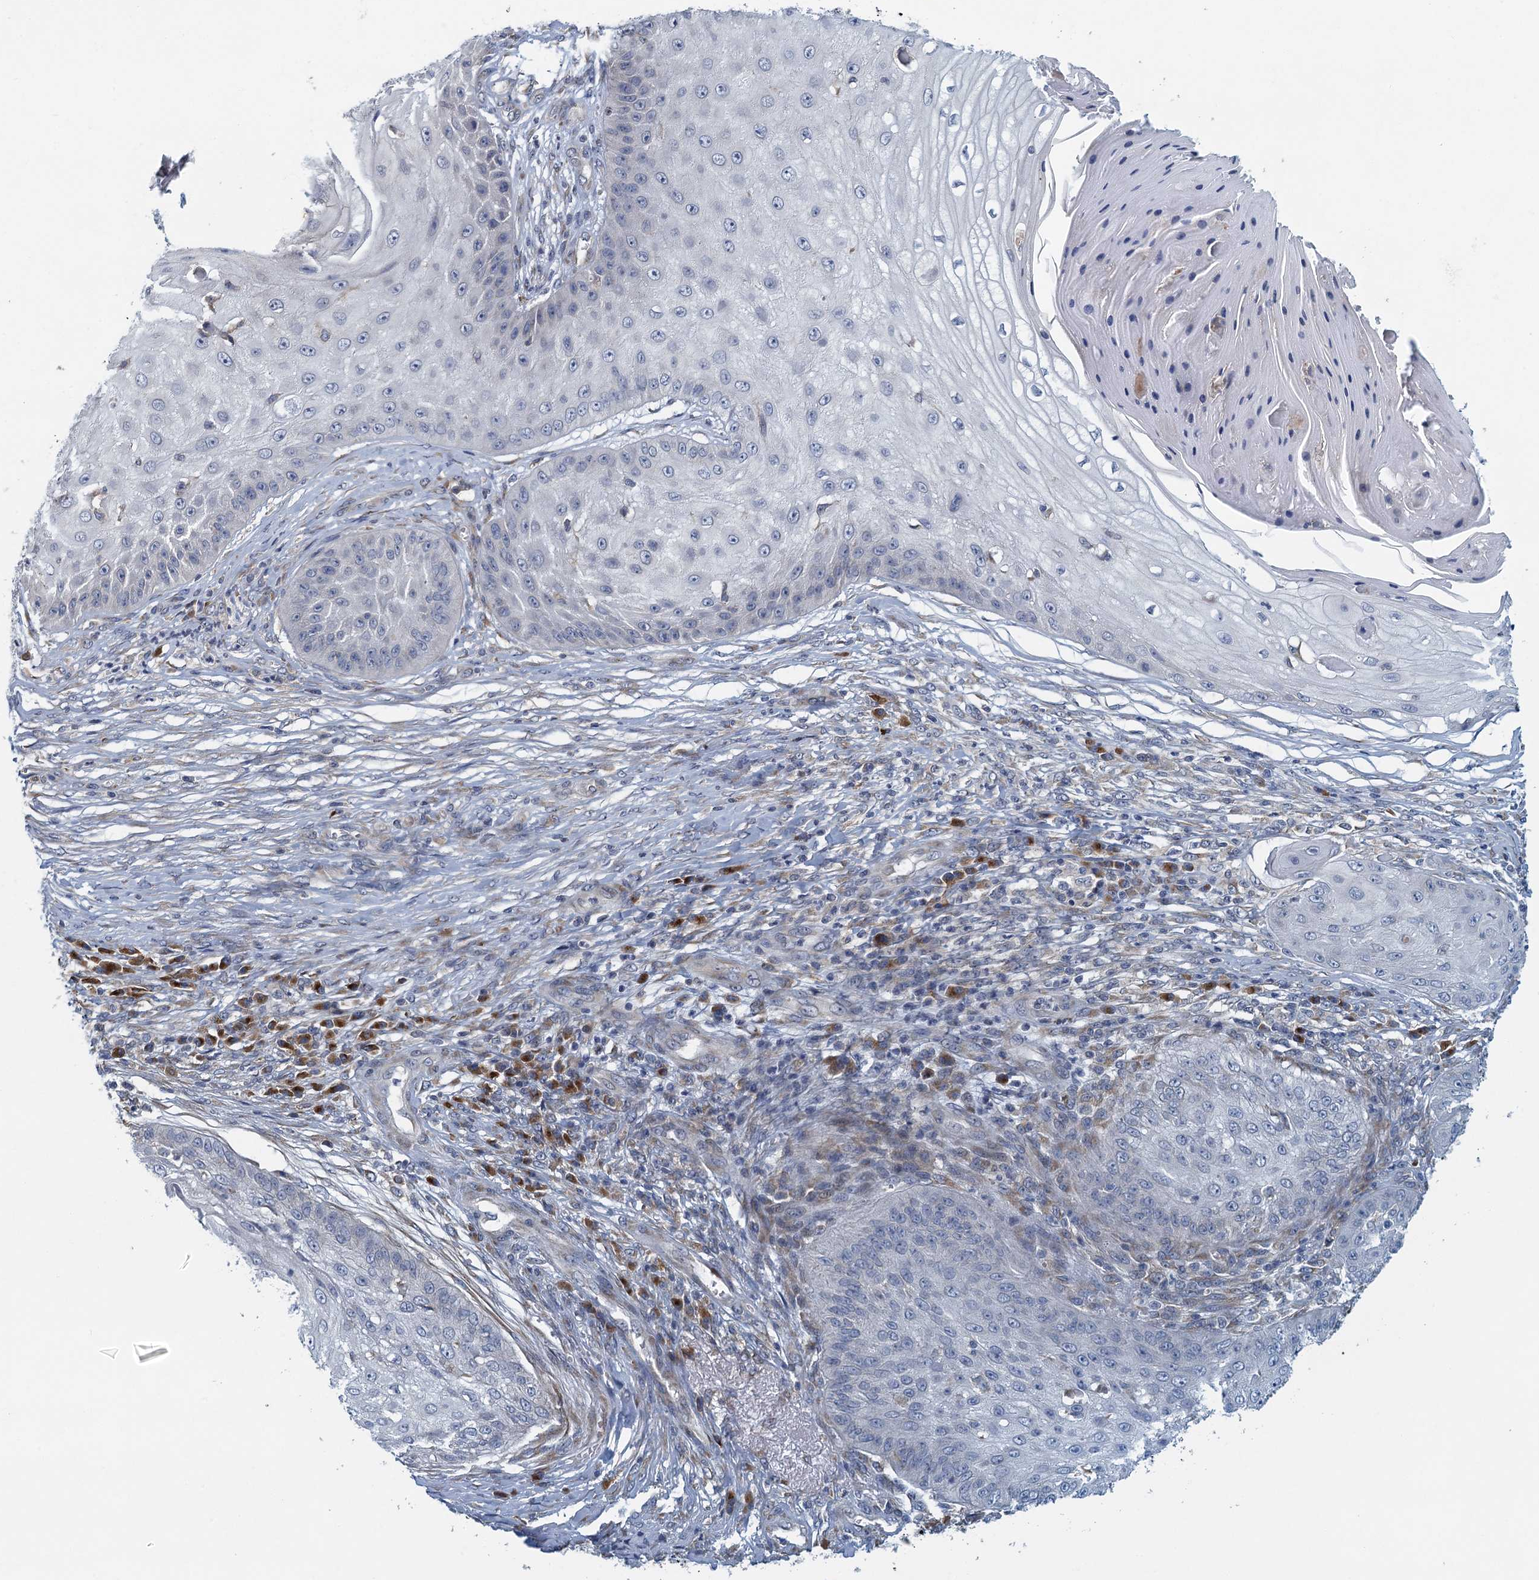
{"staining": {"intensity": "negative", "quantity": "none", "location": "none"}, "tissue": "skin cancer", "cell_type": "Tumor cells", "image_type": "cancer", "snomed": [{"axis": "morphology", "description": "Squamous cell carcinoma, NOS"}, {"axis": "topography", "description": "Skin"}], "caption": "Tumor cells show no significant expression in squamous cell carcinoma (skin).", "gene": "ALG2", "patient": {"sex": "male", "age": 70}}